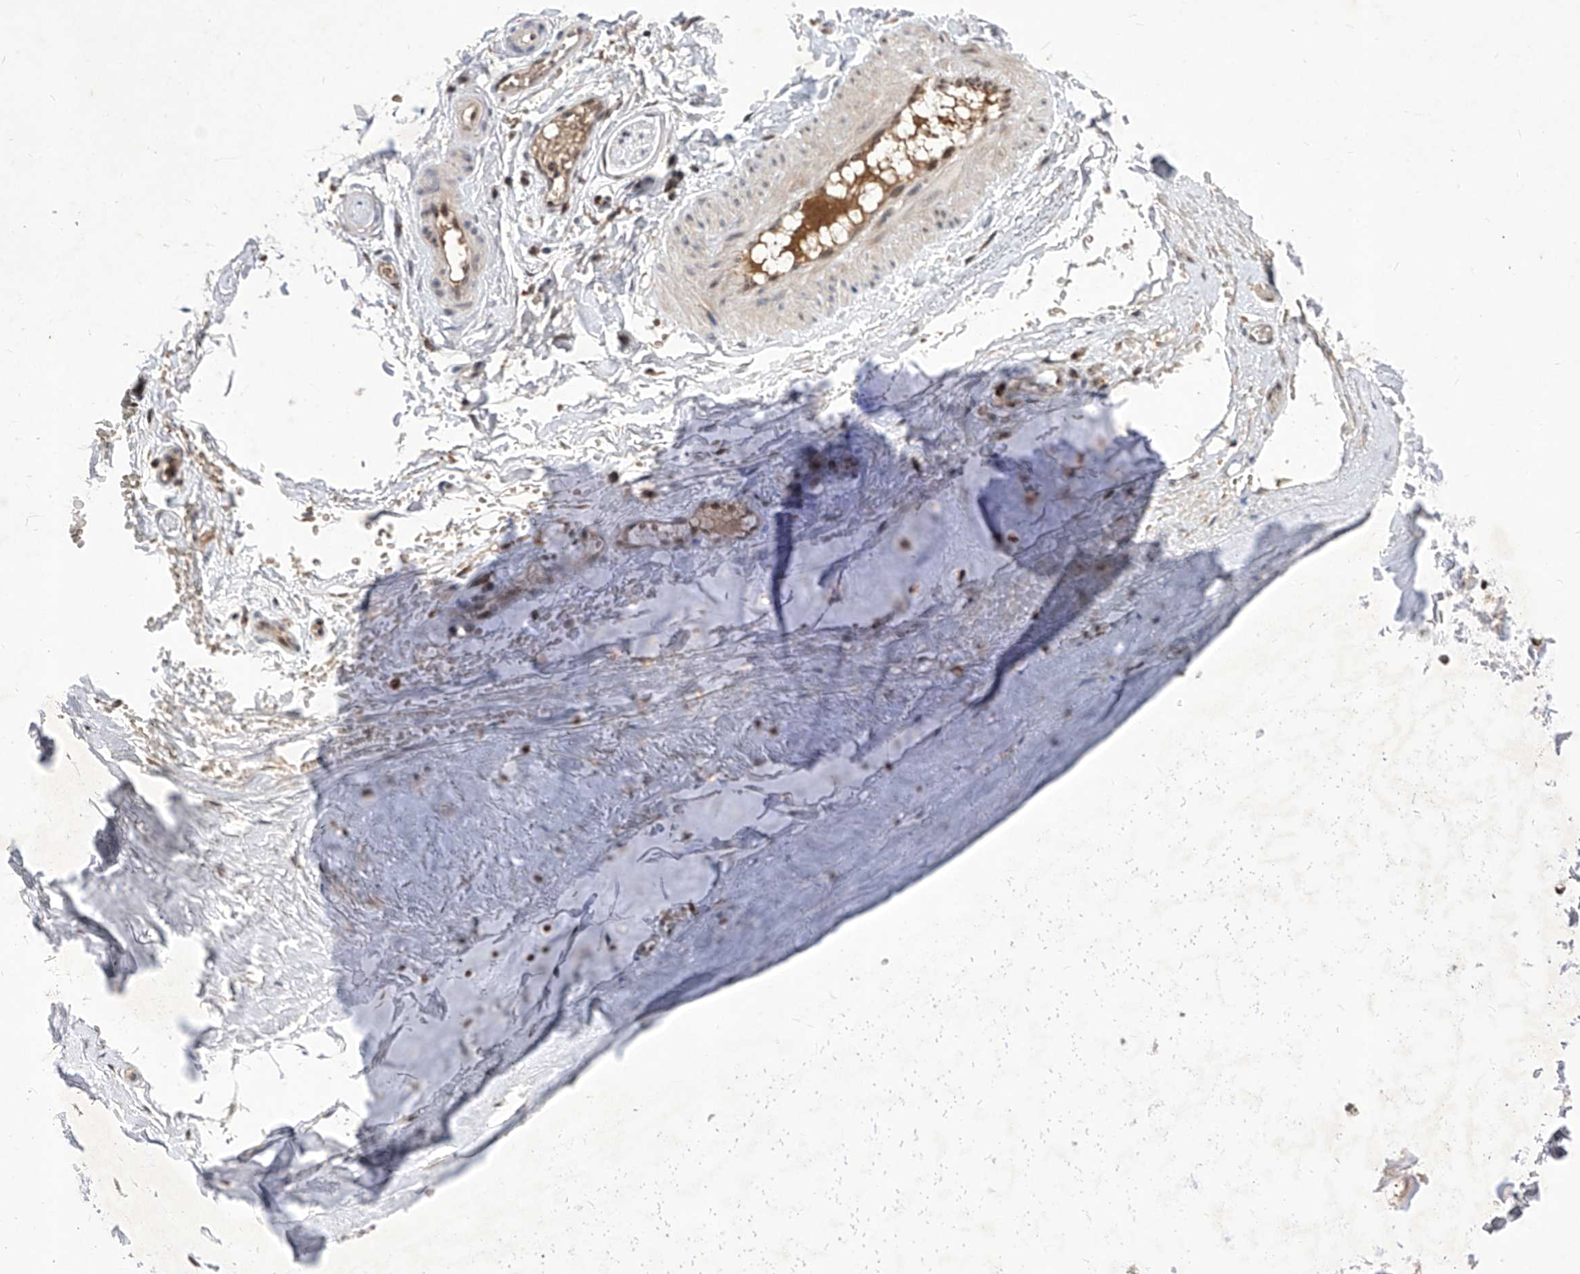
{"staining": {"intensity": "moderate", "quantity": ">75%", "location": "cytoplasmic/membranous"}, "tissue": "adipose tissue", "cell_type": "Adipocytes", "image_type": "normal", "snomed": [{"axis": "morphology", "description": "Normal tissue, NOS"}, {"axis": "morphology", "description": "Basal cell carcinoma"}, {"axis": "topography", "description": "Skin"}], "caption": "This histopathology image demonstrates immunohistochemistry staining of unremarkable adipose tissue, with medium moderate cytoplasmic/membranous expression in about >75% of adipocytes.", "gene": "LGR4", "patient": {"sex": "female", "age": 89}}